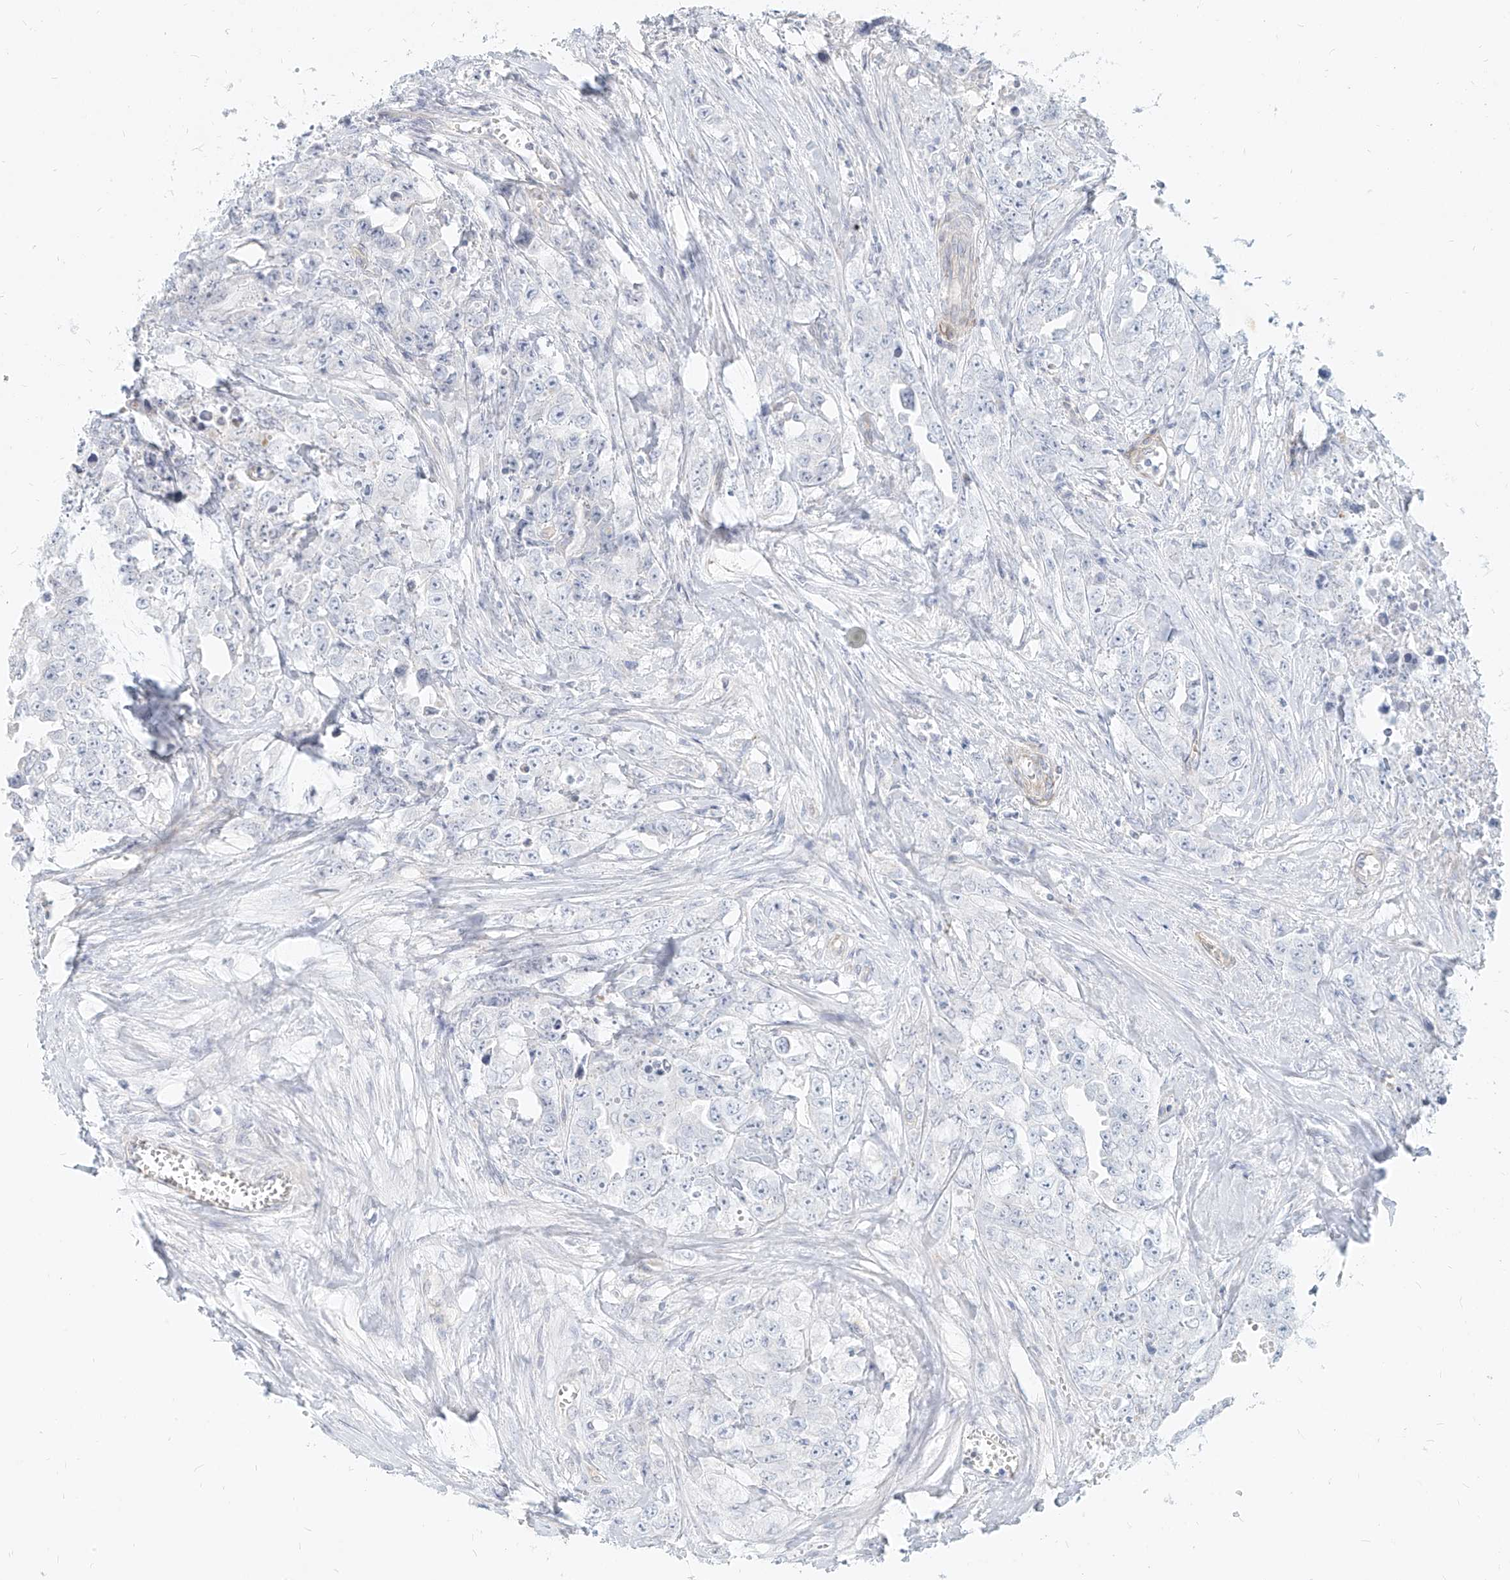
{"staining": {"intensity": "negative", "quantity": "none", "location": "none"}, "tissue": "testis cancer", "cell_type": "Tumor cells", "image_type": "cancer", "snomed": [{"axis": "morphology", "description": "Seminoma, NOS"}, {"axis": "morphology", "description": "Carcinoma, Embryonal, NOS"}, {"axis": "topography", "description": "Testis"}], "caption": "Immunohistochemistry (IHC) image of neoplastic tissue: testis cancer stained with DAB demonstrates no significant protein staining in tumor cells. (DAB immunohistochemistry visualized using brightfield microscopy, high magnification).", "gene": "ITPKB", "patient": {"sex": "male", "age": 43}}